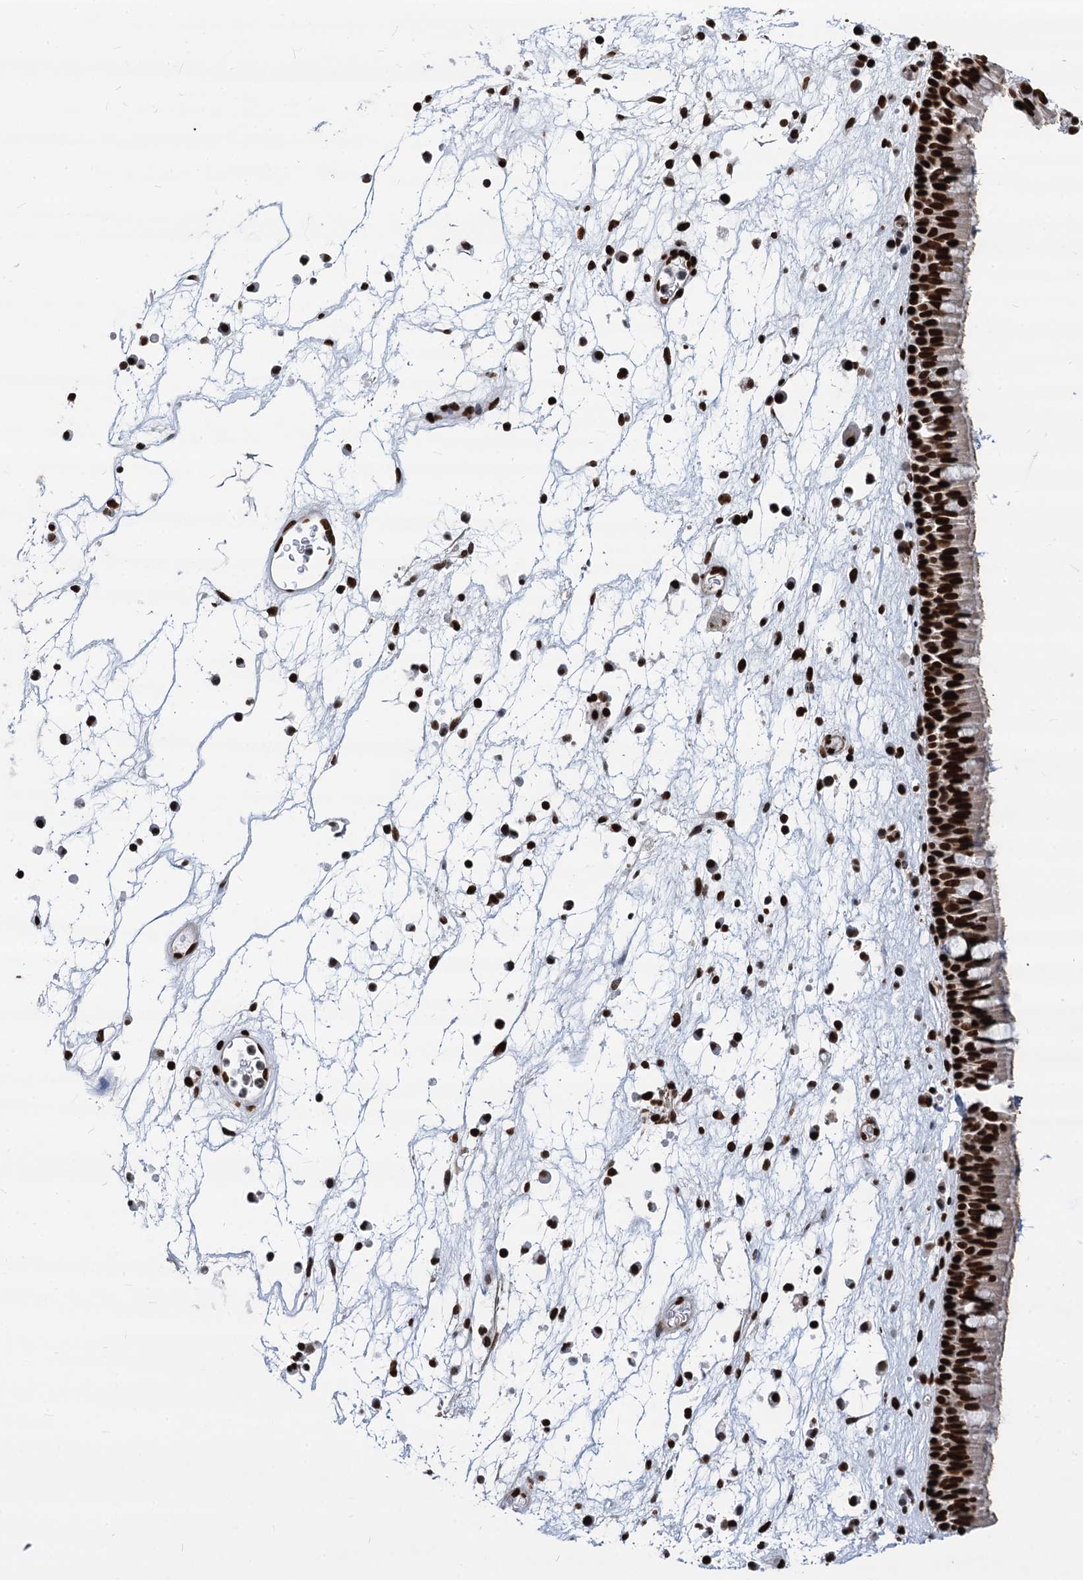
{"staining": {"intensity": "strong", "quantity": ">75%", "location": "nuclear"}, "tissue": "nasopharynx", "cell_type": "Respiratory epithelial cells", "image_type": "normal", "snomed": [{"axis": "morphology", "description": "Normal tissue, NOS"}, {"axis": "morphology", "description": "Inflammation, NOS"}, {"axis": "morphology", "description": "Malignant melanoma, Metastatic site"}, {"axis": "topography", "description": "Nasopharynx"}], "caption": "Strong nuclear positivity for a protein is present in about >75% of respiratory epithelial cells of benign nasopharynx using immunohistochemistry (IHC).", "gene": "MECP2", "patient": {"sex": "male", "age": 70}}